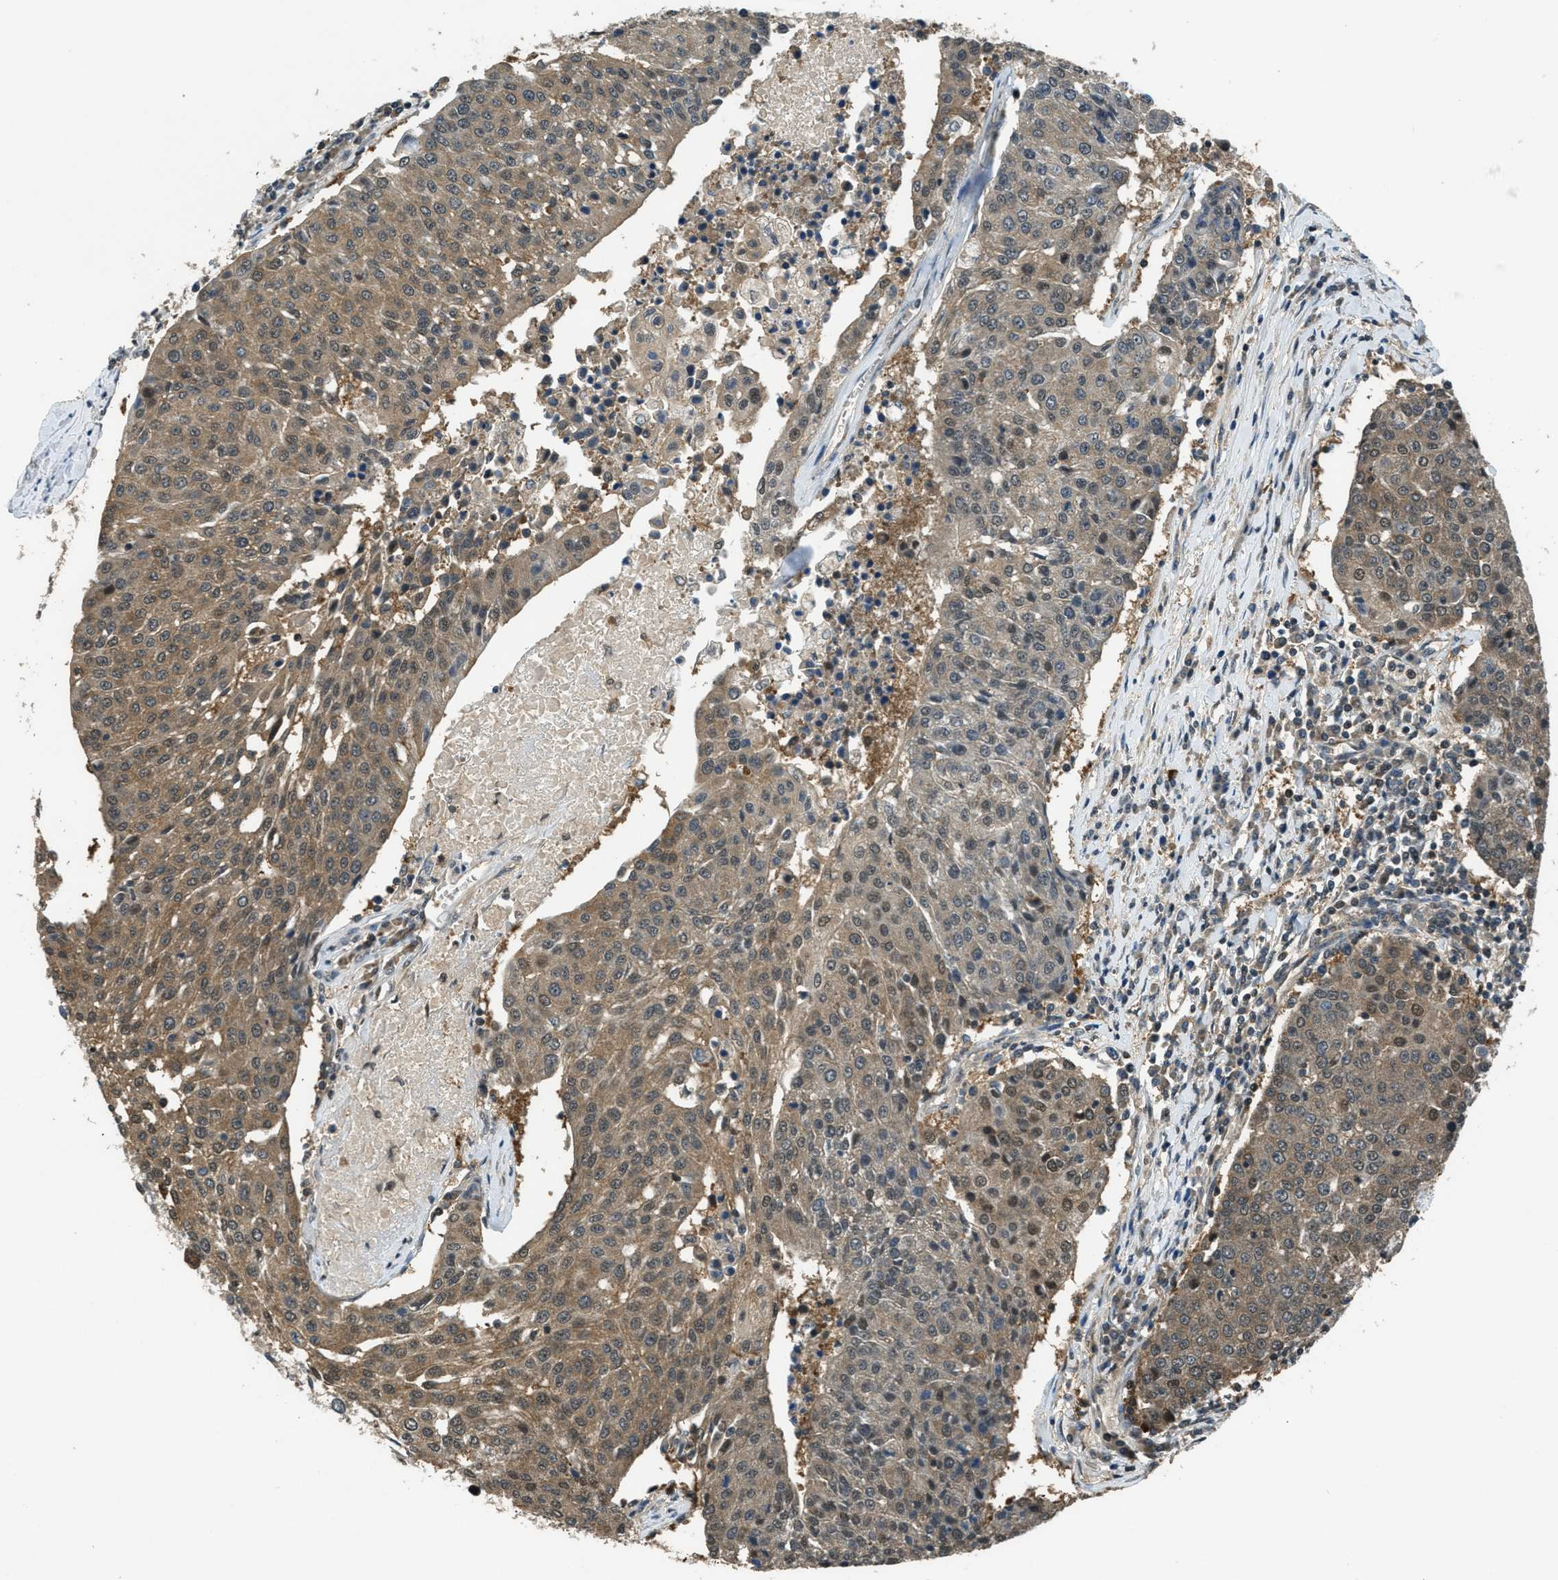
{"staining": {"intensity": "moderate", "quantity": ">75%", "location": "cytoplasmic/membranous"}, "tissue": "urothelial cancer", "cell_type": "Tumor cells", "image_type": "cancer", "snomed": [{"axis": "morphology", "description": "Urothelial carcinoma, High grade"}, {"axis": "topography", "description": "Urinary bladder"}], "caption": "A brown stain shows moderate cytoplasmic/membranous staining of a protein in urothelial cancer tumor cells. The staining is performed using DAB (3,3'-diaminobenzidine) brown chromogen to label protein expression. The nuclei are counter-stained blue using hematoxylin.", "gene": "DUSP6", "patient": {"sex": "female", "age": 85}}